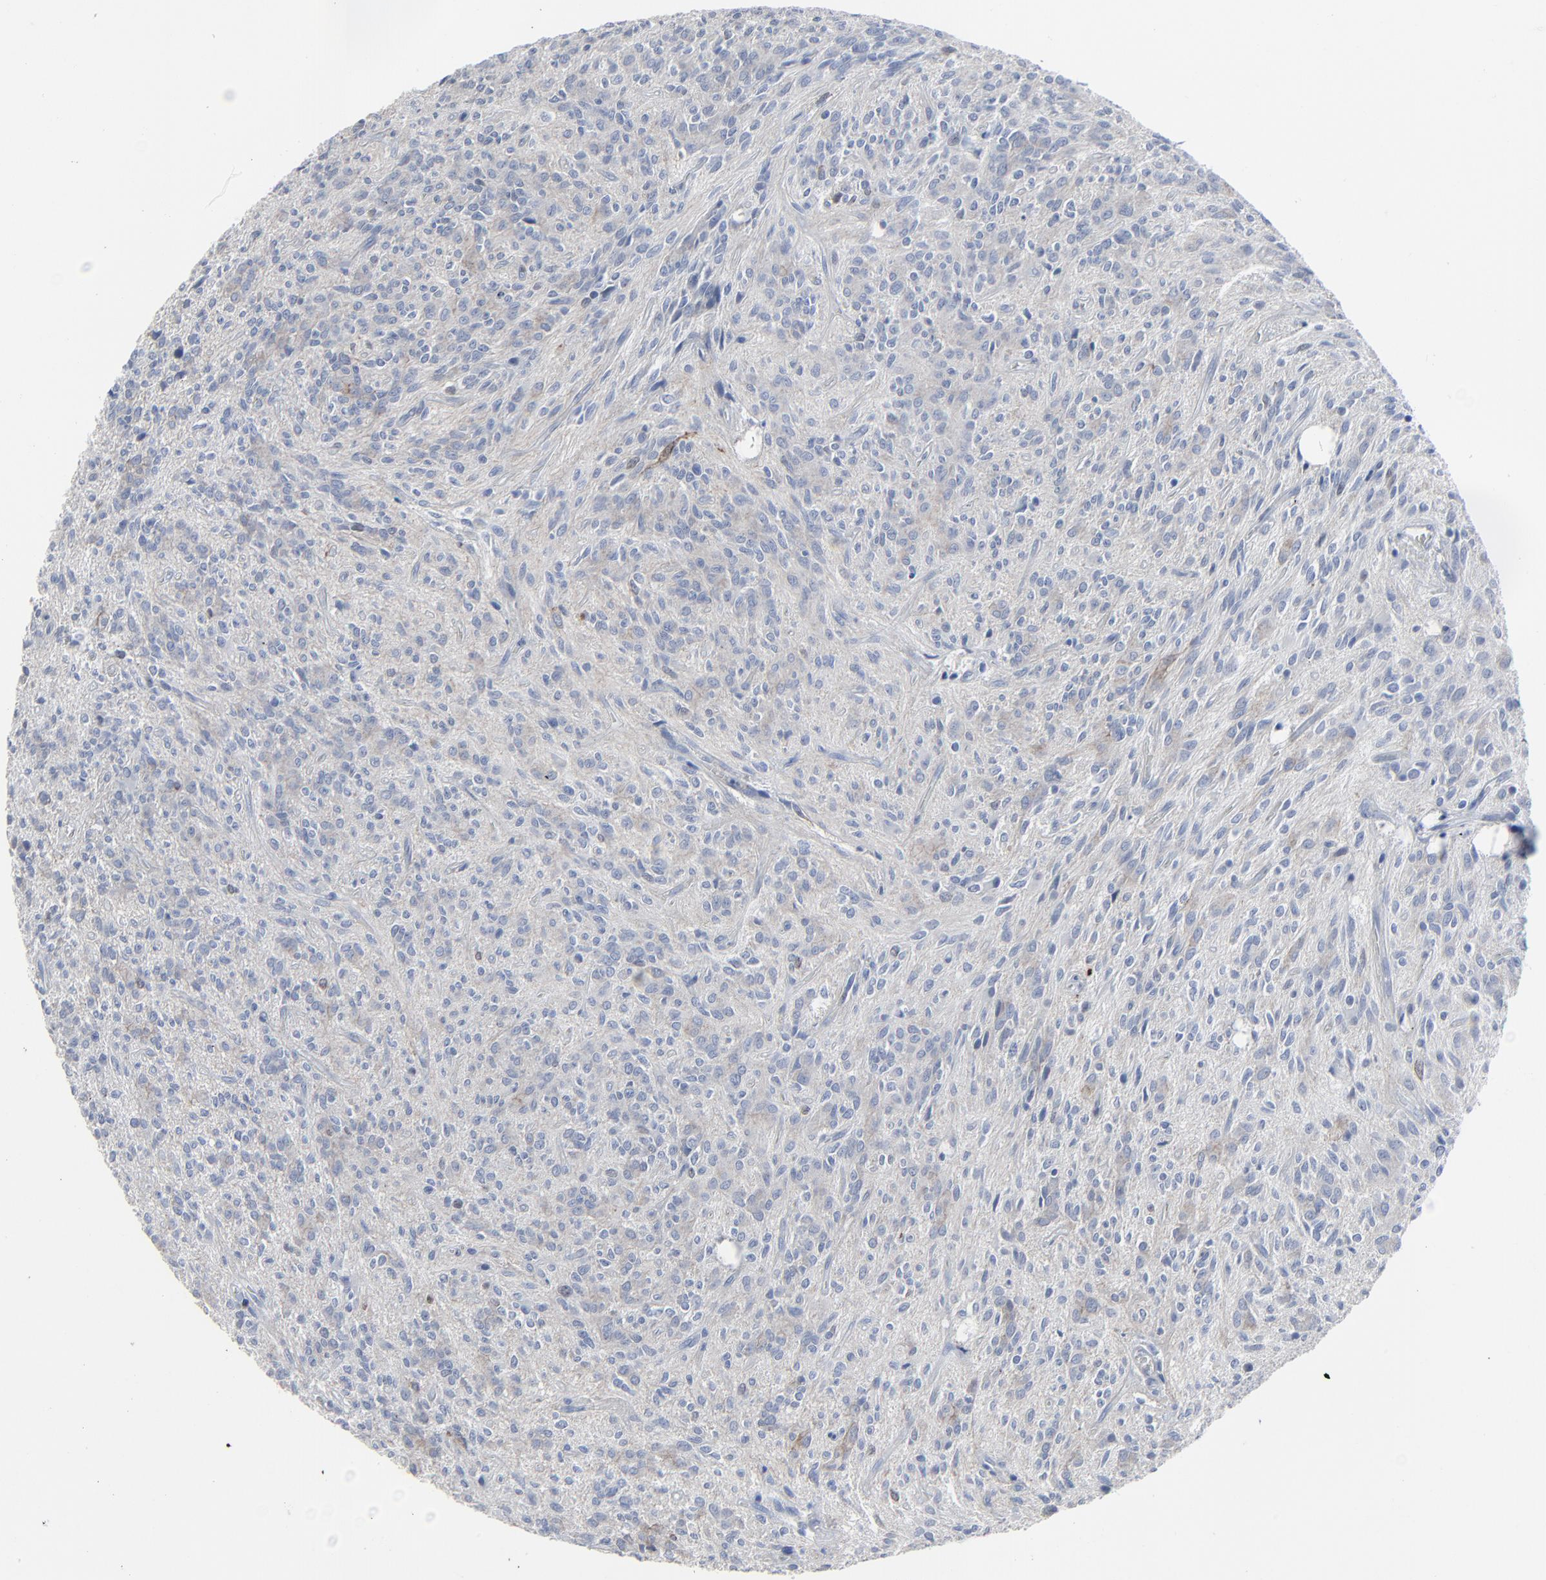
{"staining": {"intensity": "negative", "quantity": "none", "location": "none"}, "tissue": "glioma", "cell_type": "Tumor cells", "image_type": "cancer", "snomed": [{"axis": "morphology", "description": "Glioma, malignant, Low grade"}, {"axis": "topography", "description": "Brain"}], "caption": "IHC histopathology image of human glioma stained for a protein (brown), which demonstrates no positivity in tumor cells.", "gene": "BIRC3", "patient": {"sex": "female", "age": 15}}